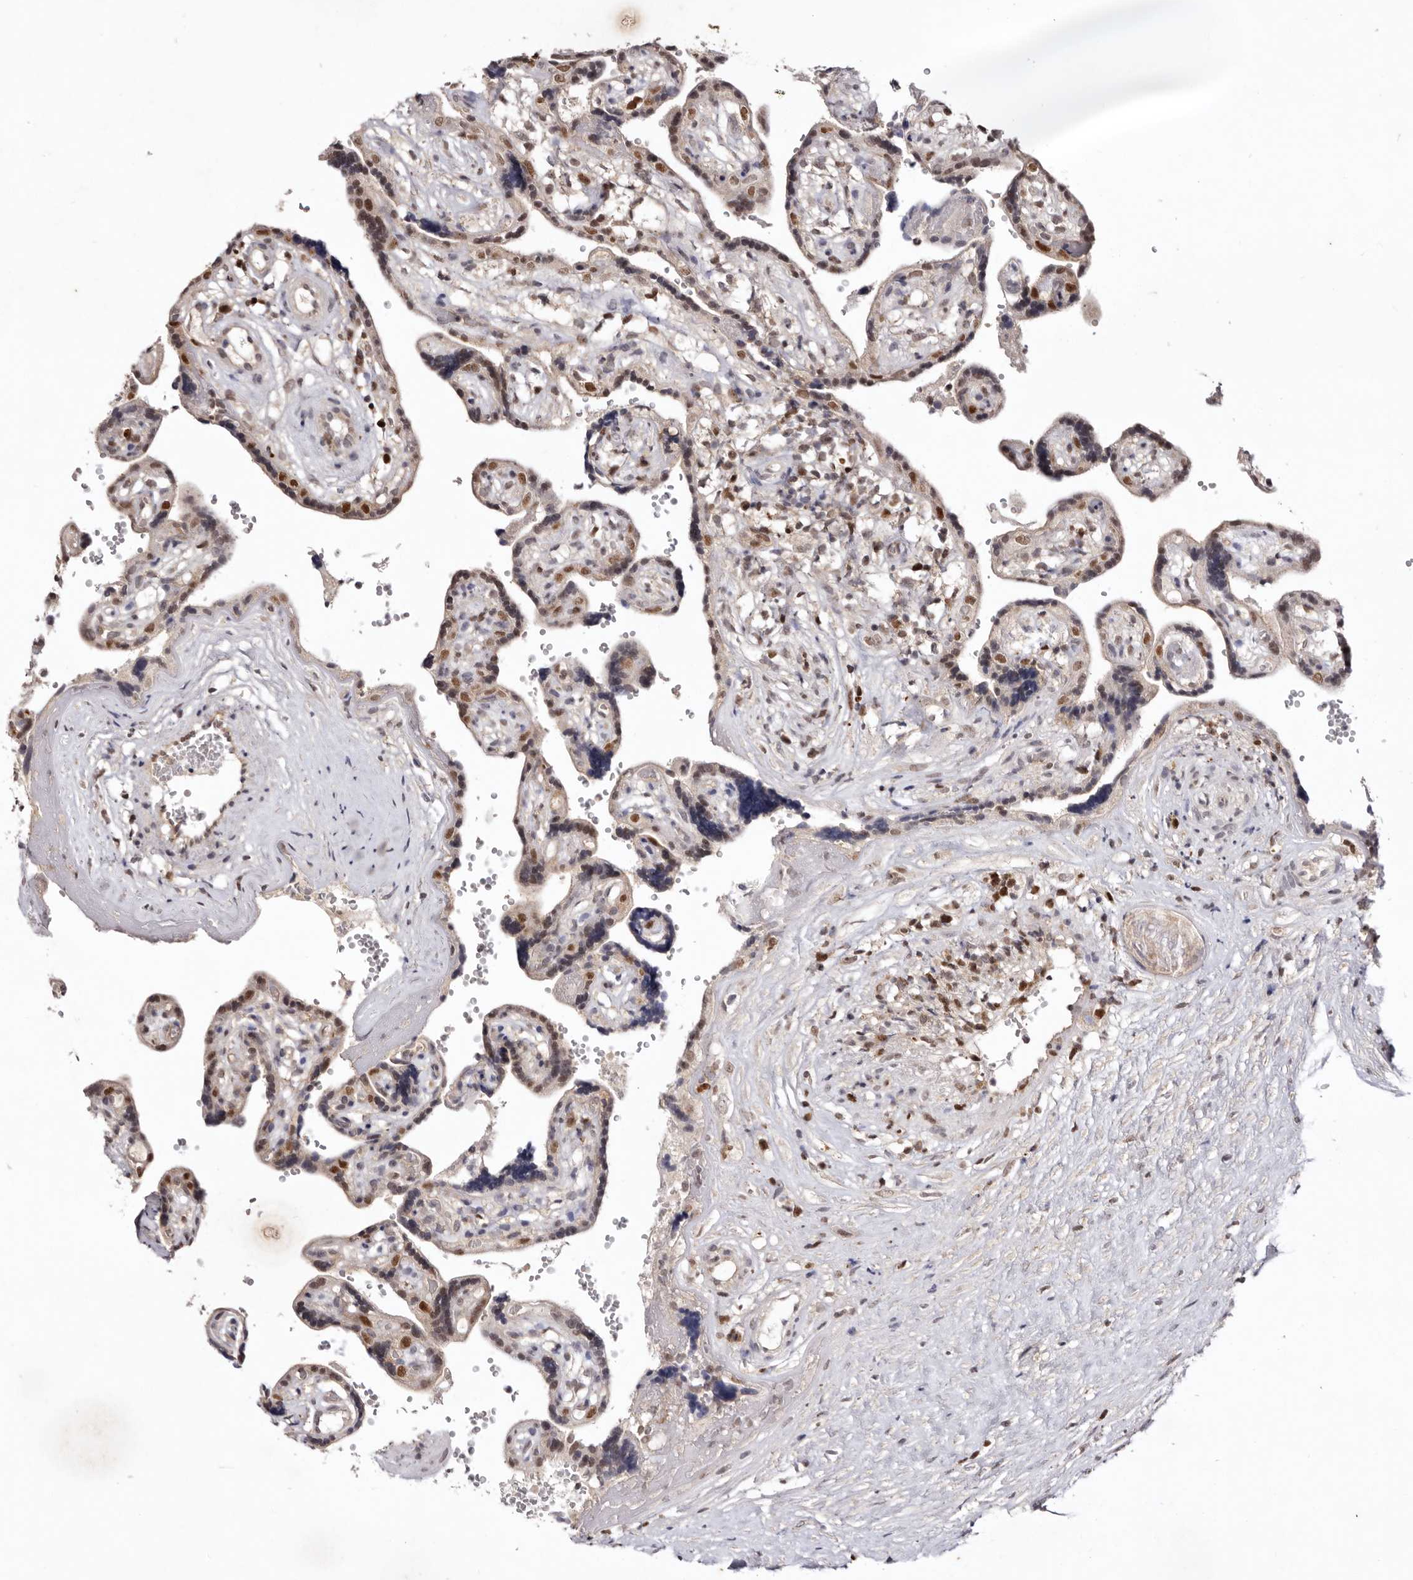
{"staining": {"intensity": "strong", "quantity": ">75%", "location": "nuclear"}, "tissue": "placenta", "cell_type": "Decidual cells", "image_type": "normal", "snomed": [{"axis": "morphology", "description": "Normal tissue, NOS"}, {"axis": "topography", "description": "Placenta"}], "caption": "A brown stain highlights strong nuclear staining of a protein in decidual cells of normal human placenta.", "gene": "NOTCH1", "patient": {"sex": "female", "age": 30}}